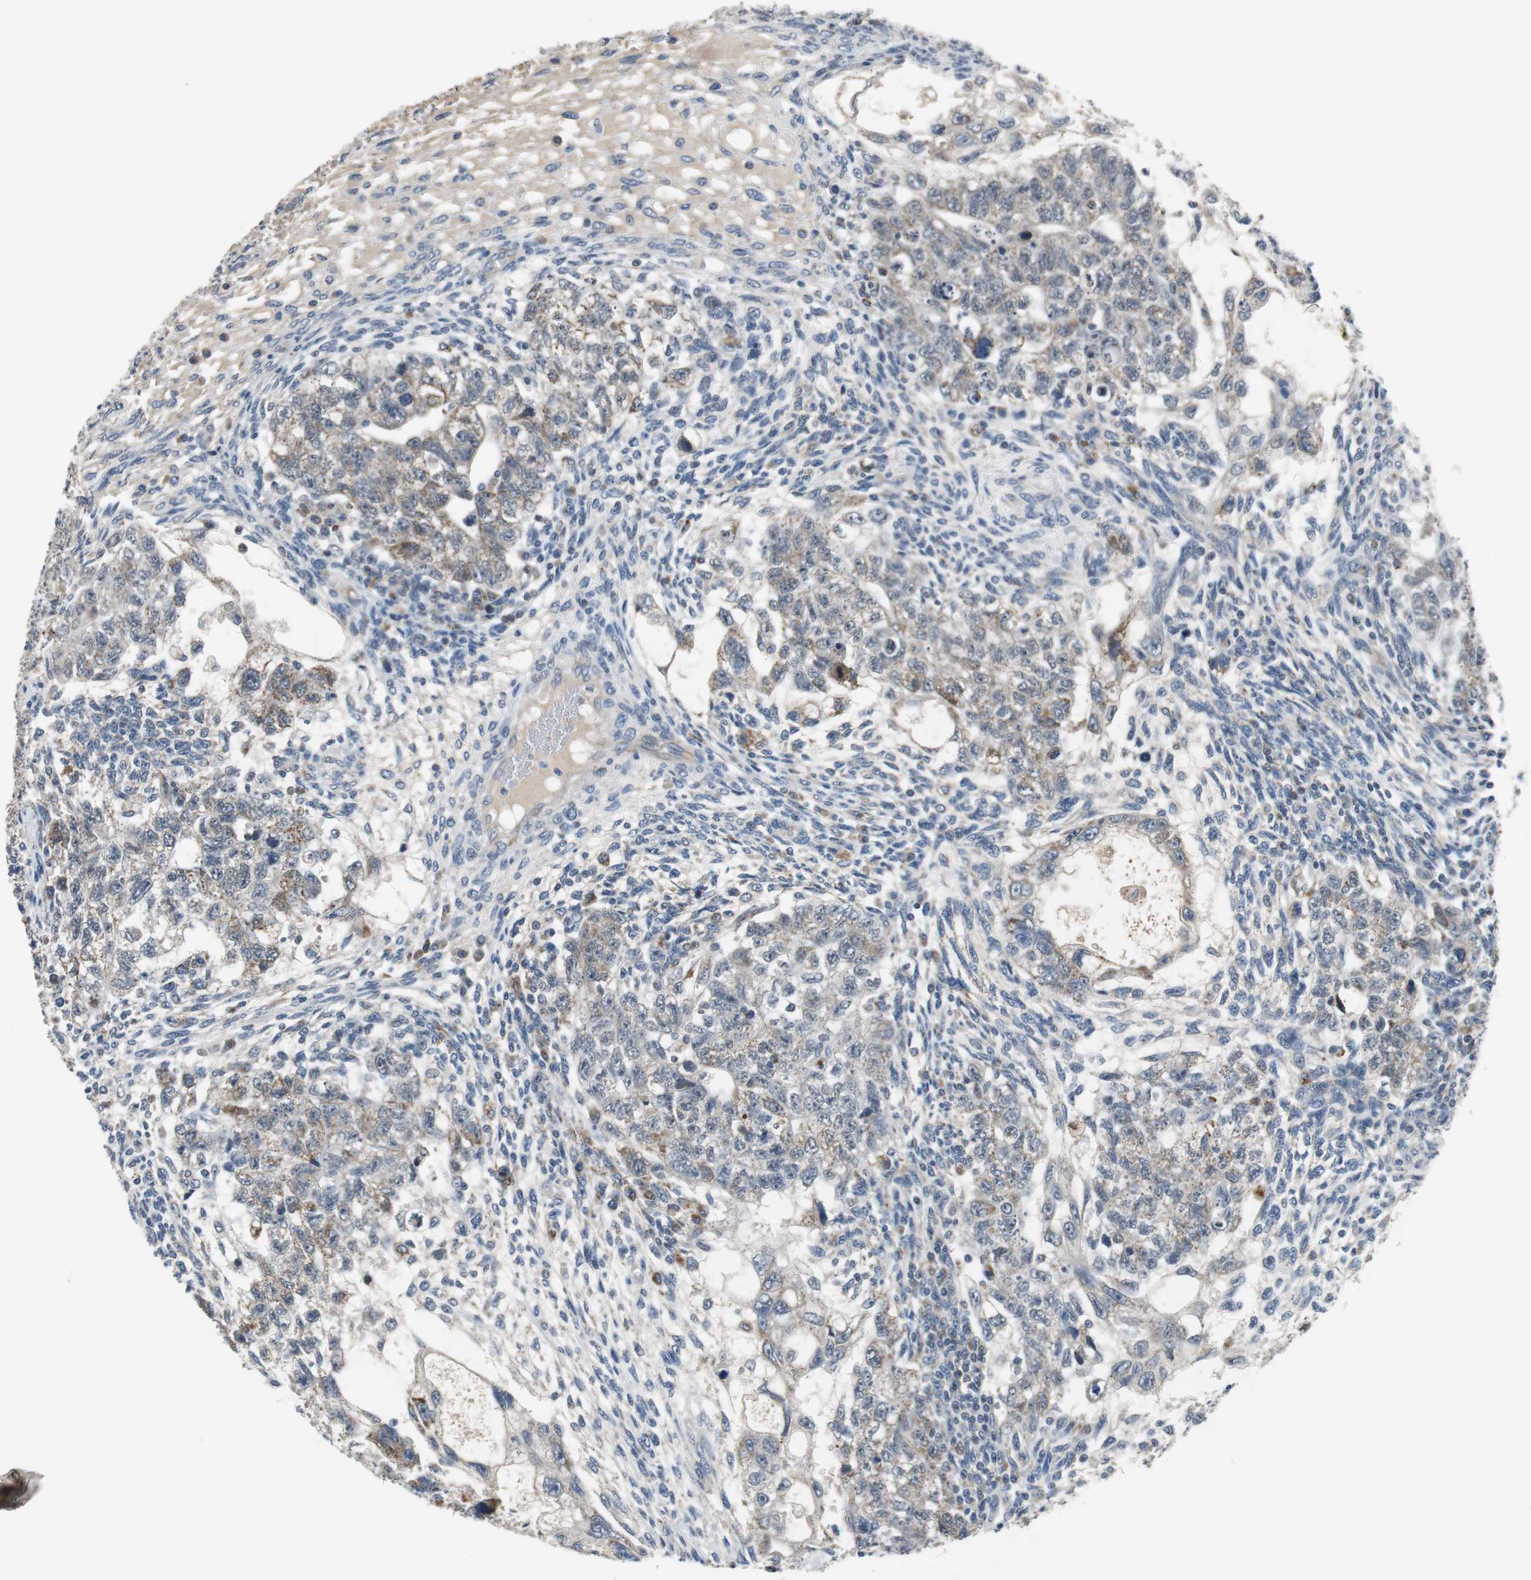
{"staining": {"intensity": "weak", "quantity": "25%-75%", "location": "cytoplasmic/membranous"}, "tissue": "testis cancer", "cell_type": "Tumor cells", "image_type": "cancer", "snomed": [{"axis": "morphology", "description": "Normal tissue, NOS"}, {"axis": "morphology", "description": "Carcinoma, Embryonal, NOS"}, {"axis": "topography", "description": "Testis"}], "caption": "The image shows staining of testis cancer, revealing weak cytoplasmic/membranous protein positivity (brown color) within tumor cells.", "gene": "NLGN1", "patient": {"sex": "male", "age": 36}}